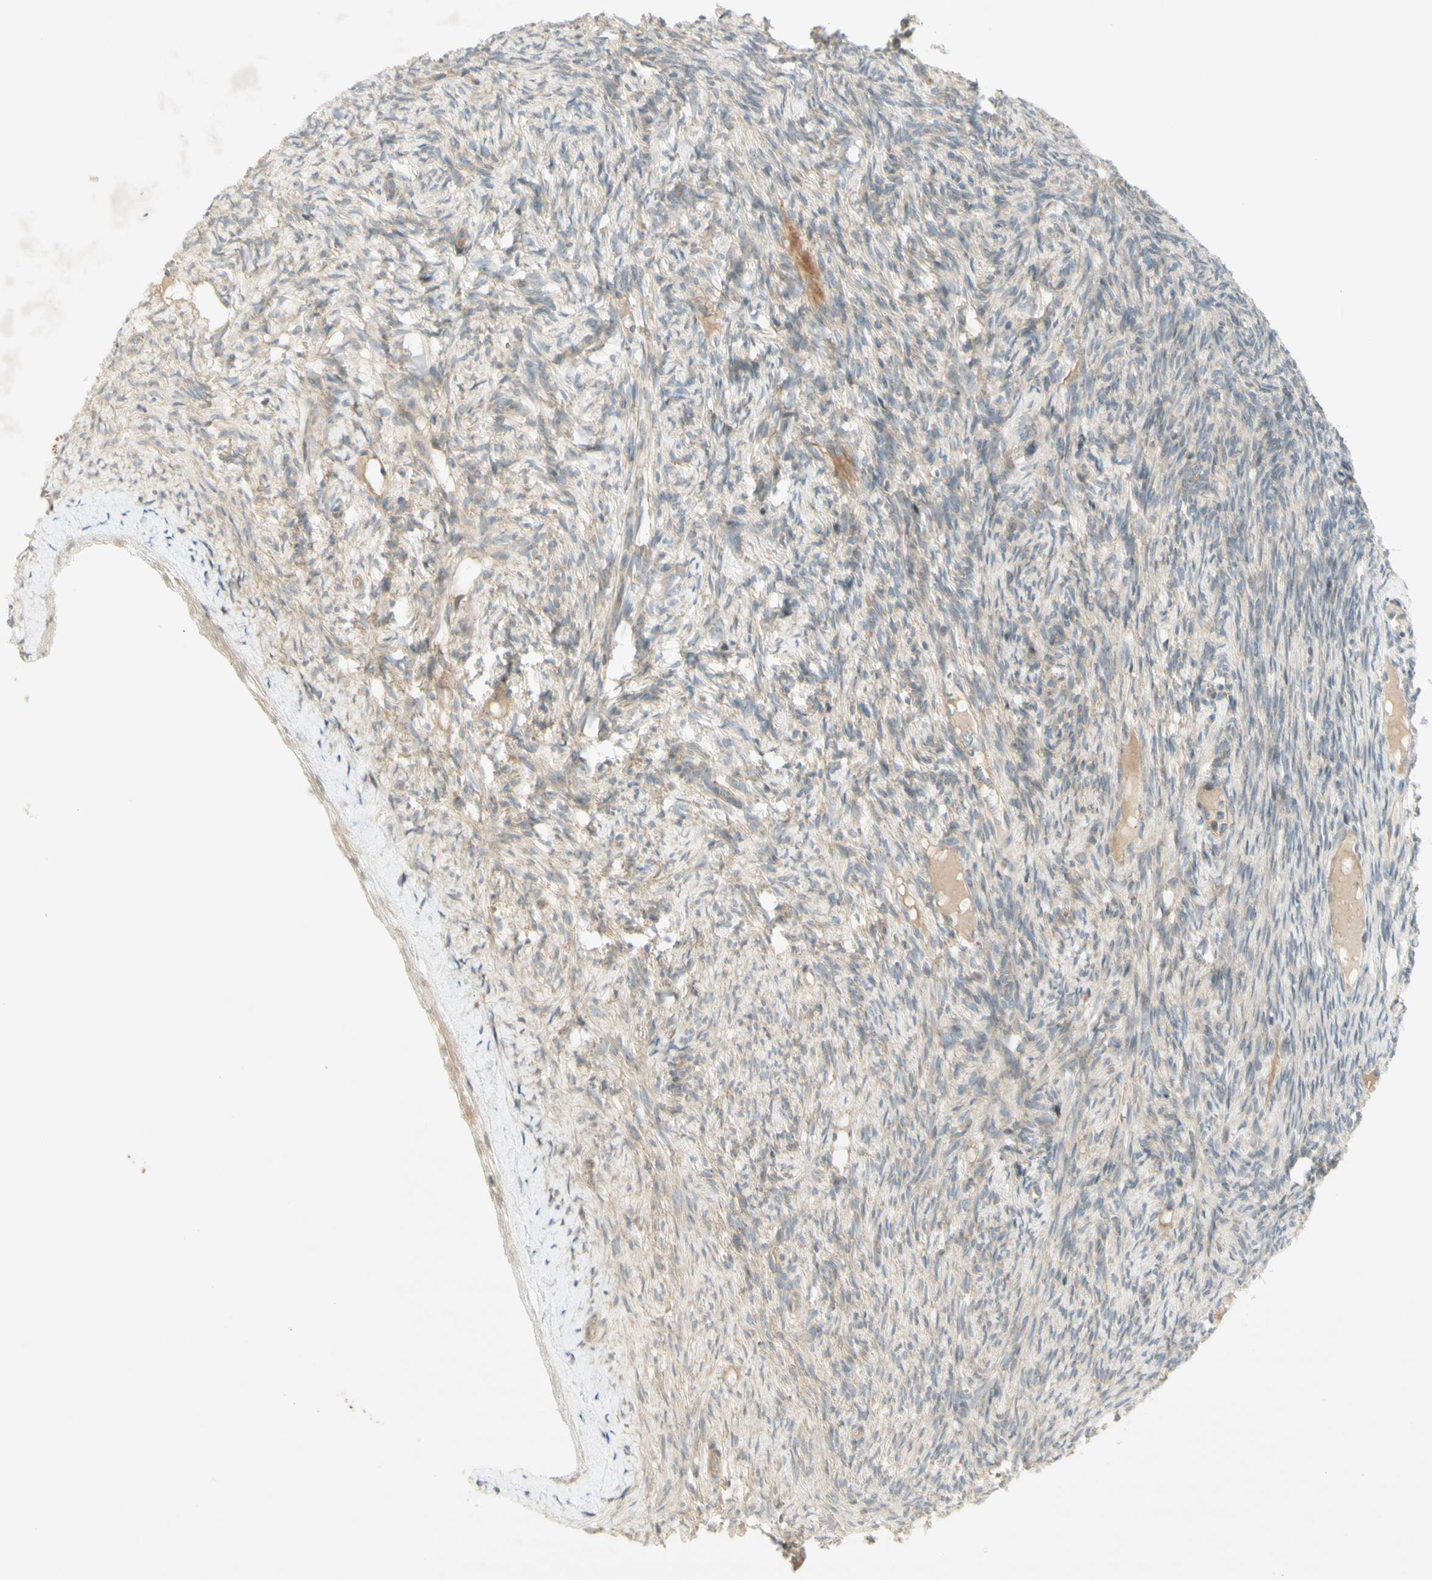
{"staining": {"intensity": "moderate", "quantity": ">75%", "location": "cytoplasmic/membranous"}, "tissue": "ovary", "cell_type": "Follicle cells", "image_type": "normal", "snomed": [{"axis": "morphology", "description": "Normal tissue, NOS"}, {"axis": "topography", "description": "Ovary"}], "caption": "The micrograph shows staining of normal ovary, revealing moderate cytoplasmic/membranous protein positivity (brown color) within follicle cells.", "gene": "ETF1", "patient": {"sex": "female", "age": 33}}